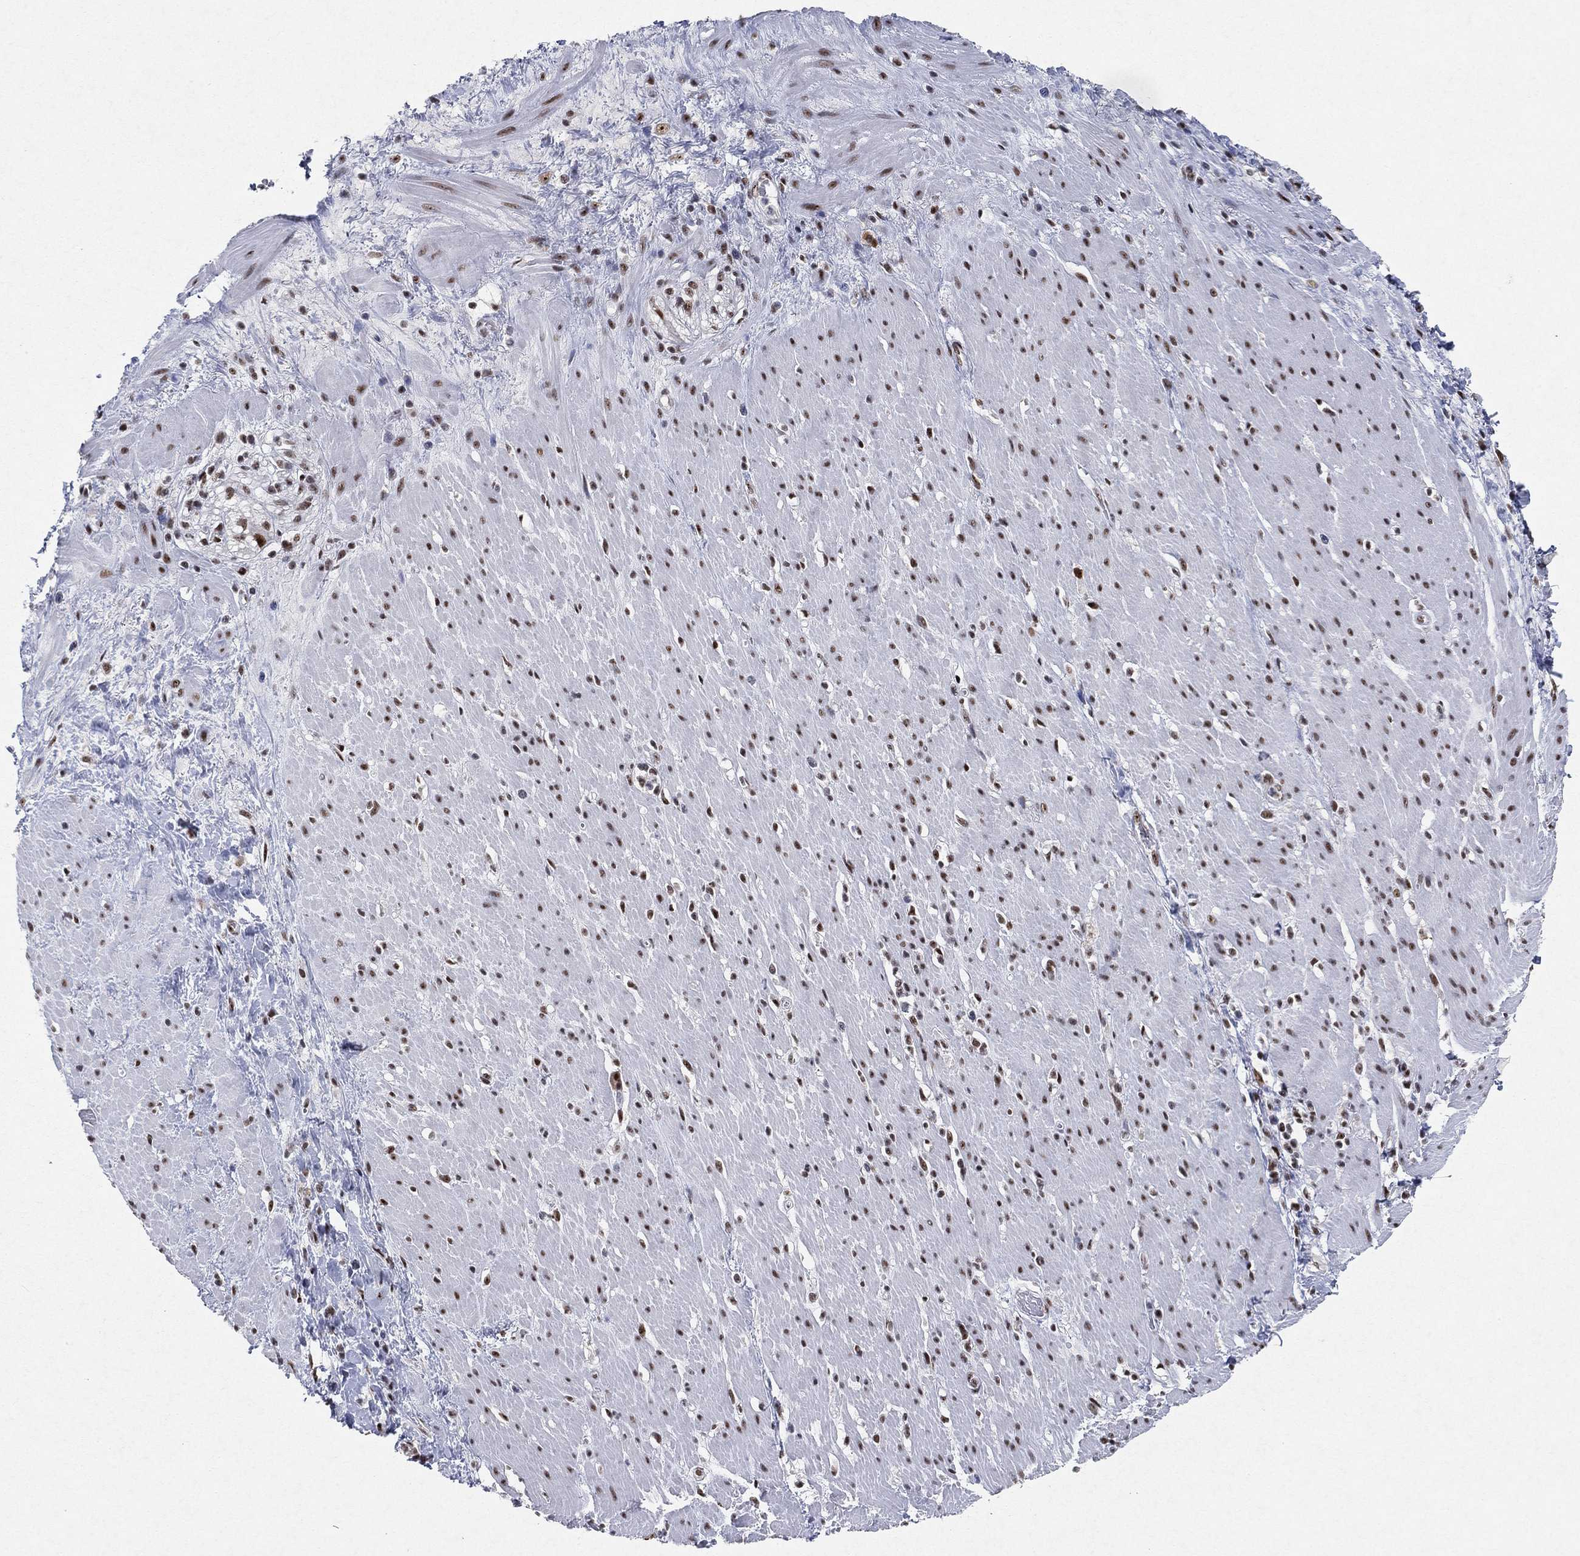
{"staining": {"intensity": "moderate", "quantity": ">75%", "location": "nuclear"}, "tissue": "smooth muscle", "cell_type": "Smooth muscle cells", "image_type": "normal", "snomed": [{"axis": "morphology", "description": "Normal tissue, NOS"}, {"axis": "topography", "description": "Soft tissue"}, {"axis": "topography", "description": "Smooth muscle"}], "caption": "The histopathology image reveals immunohistochemical staining of unremarkable smooth muscle. There is moderate nuclear staining is appreciated in about >75% of smooth muscle cells.", "gene": "DDX27", "patient": {"sex": "male", "age": 72}}